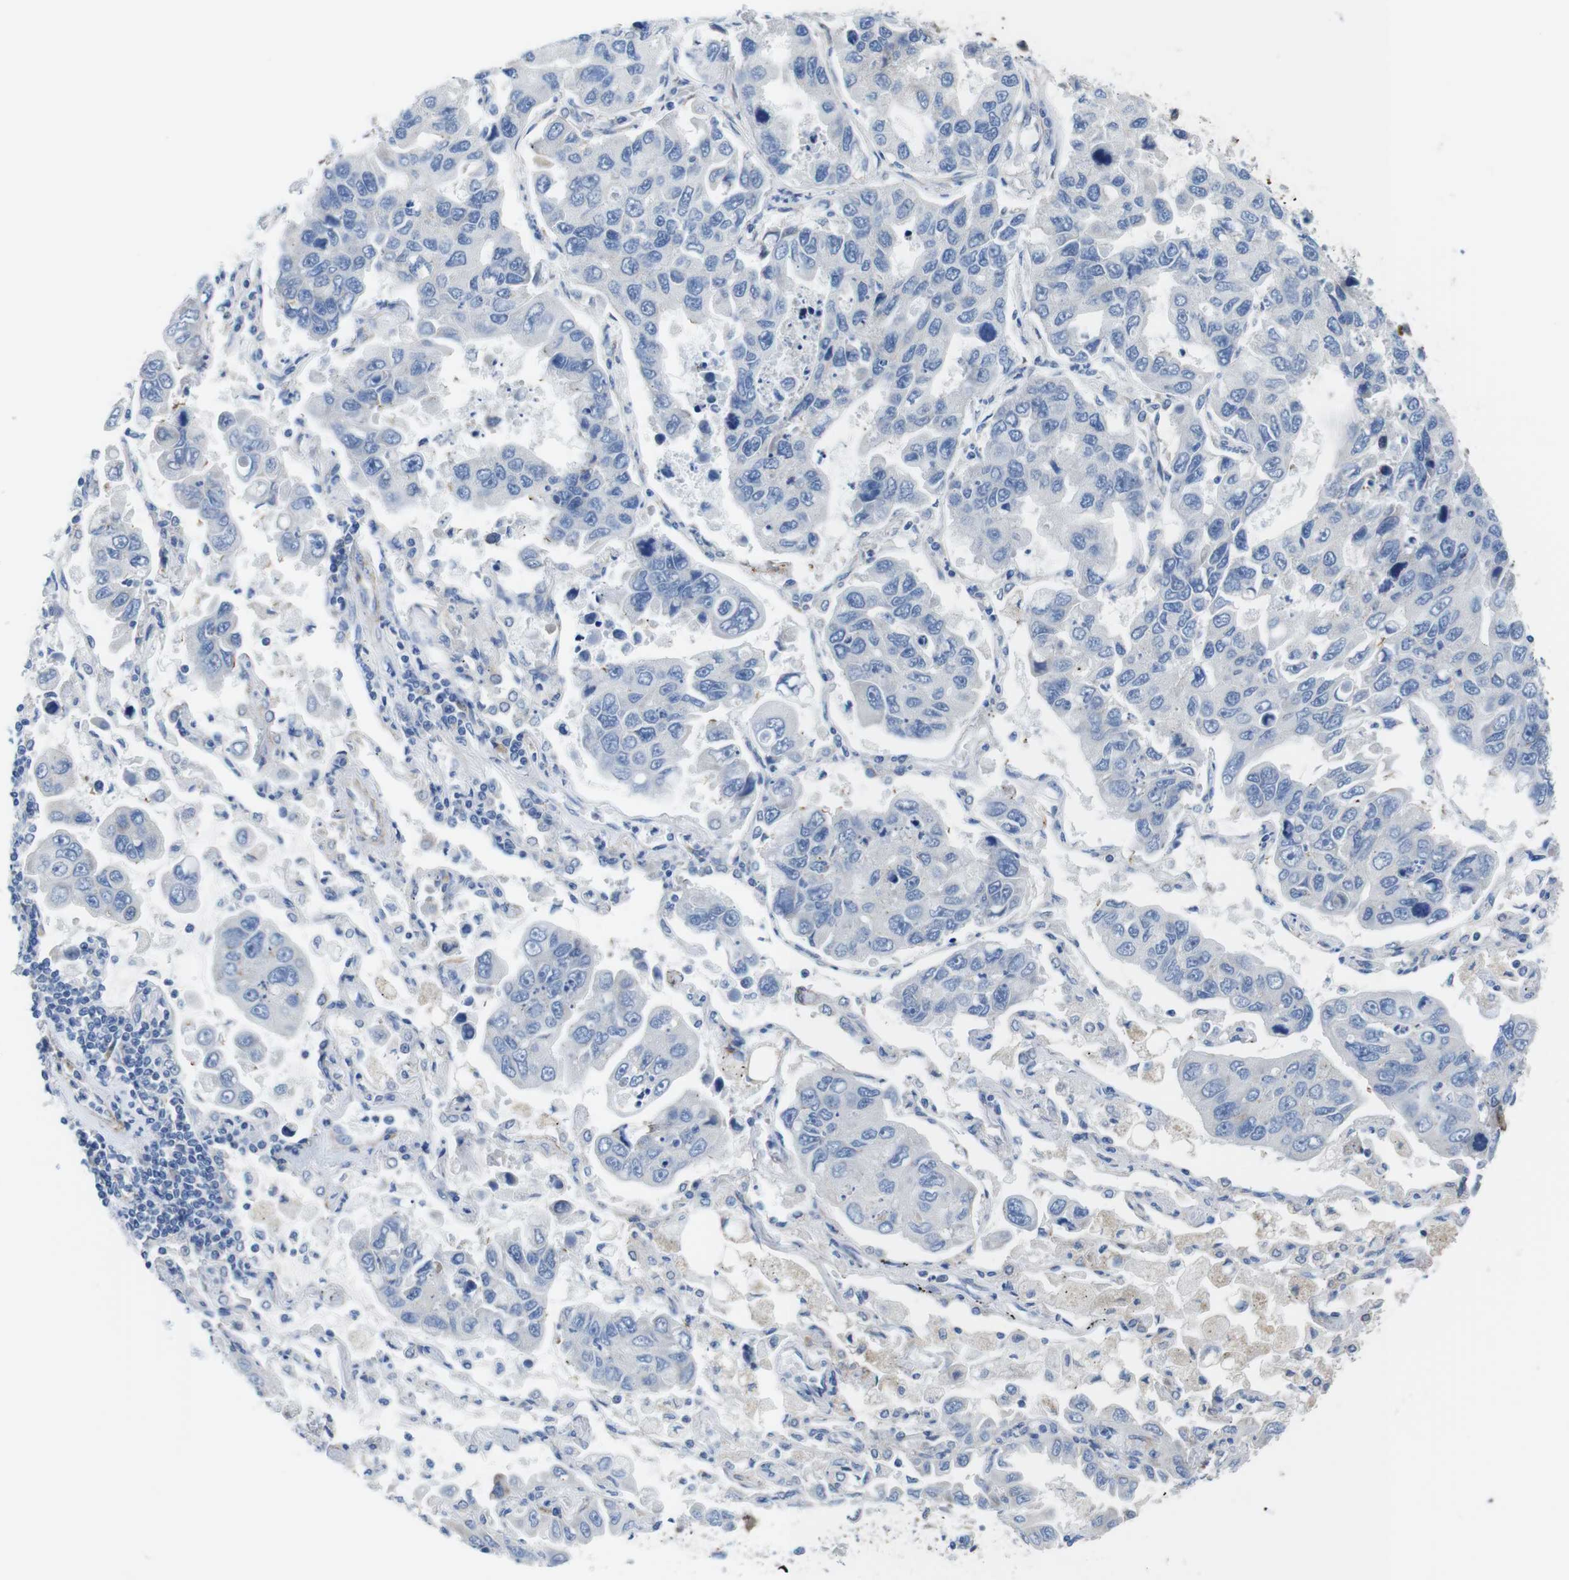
{"staining": {"intensity": "negative", "quantity": "none", "location": "none"}, "tissue": "lung cancer", "cell_type": "Tumor cells", "image_type": "cancer", "snomed": [{"axis": "morphology", "description": "Adenocarcinoma, NOS"}, {"axis": "topography", "description": "Lung"}], "caption": "Immunohistochemistry (IHC) image of human lung adenocarcinoma stained for a protein (brown), which demonstrates no staining in tumor cells.", "gene": "CDH8", "patient": {"sex": "male", "age": 64}}